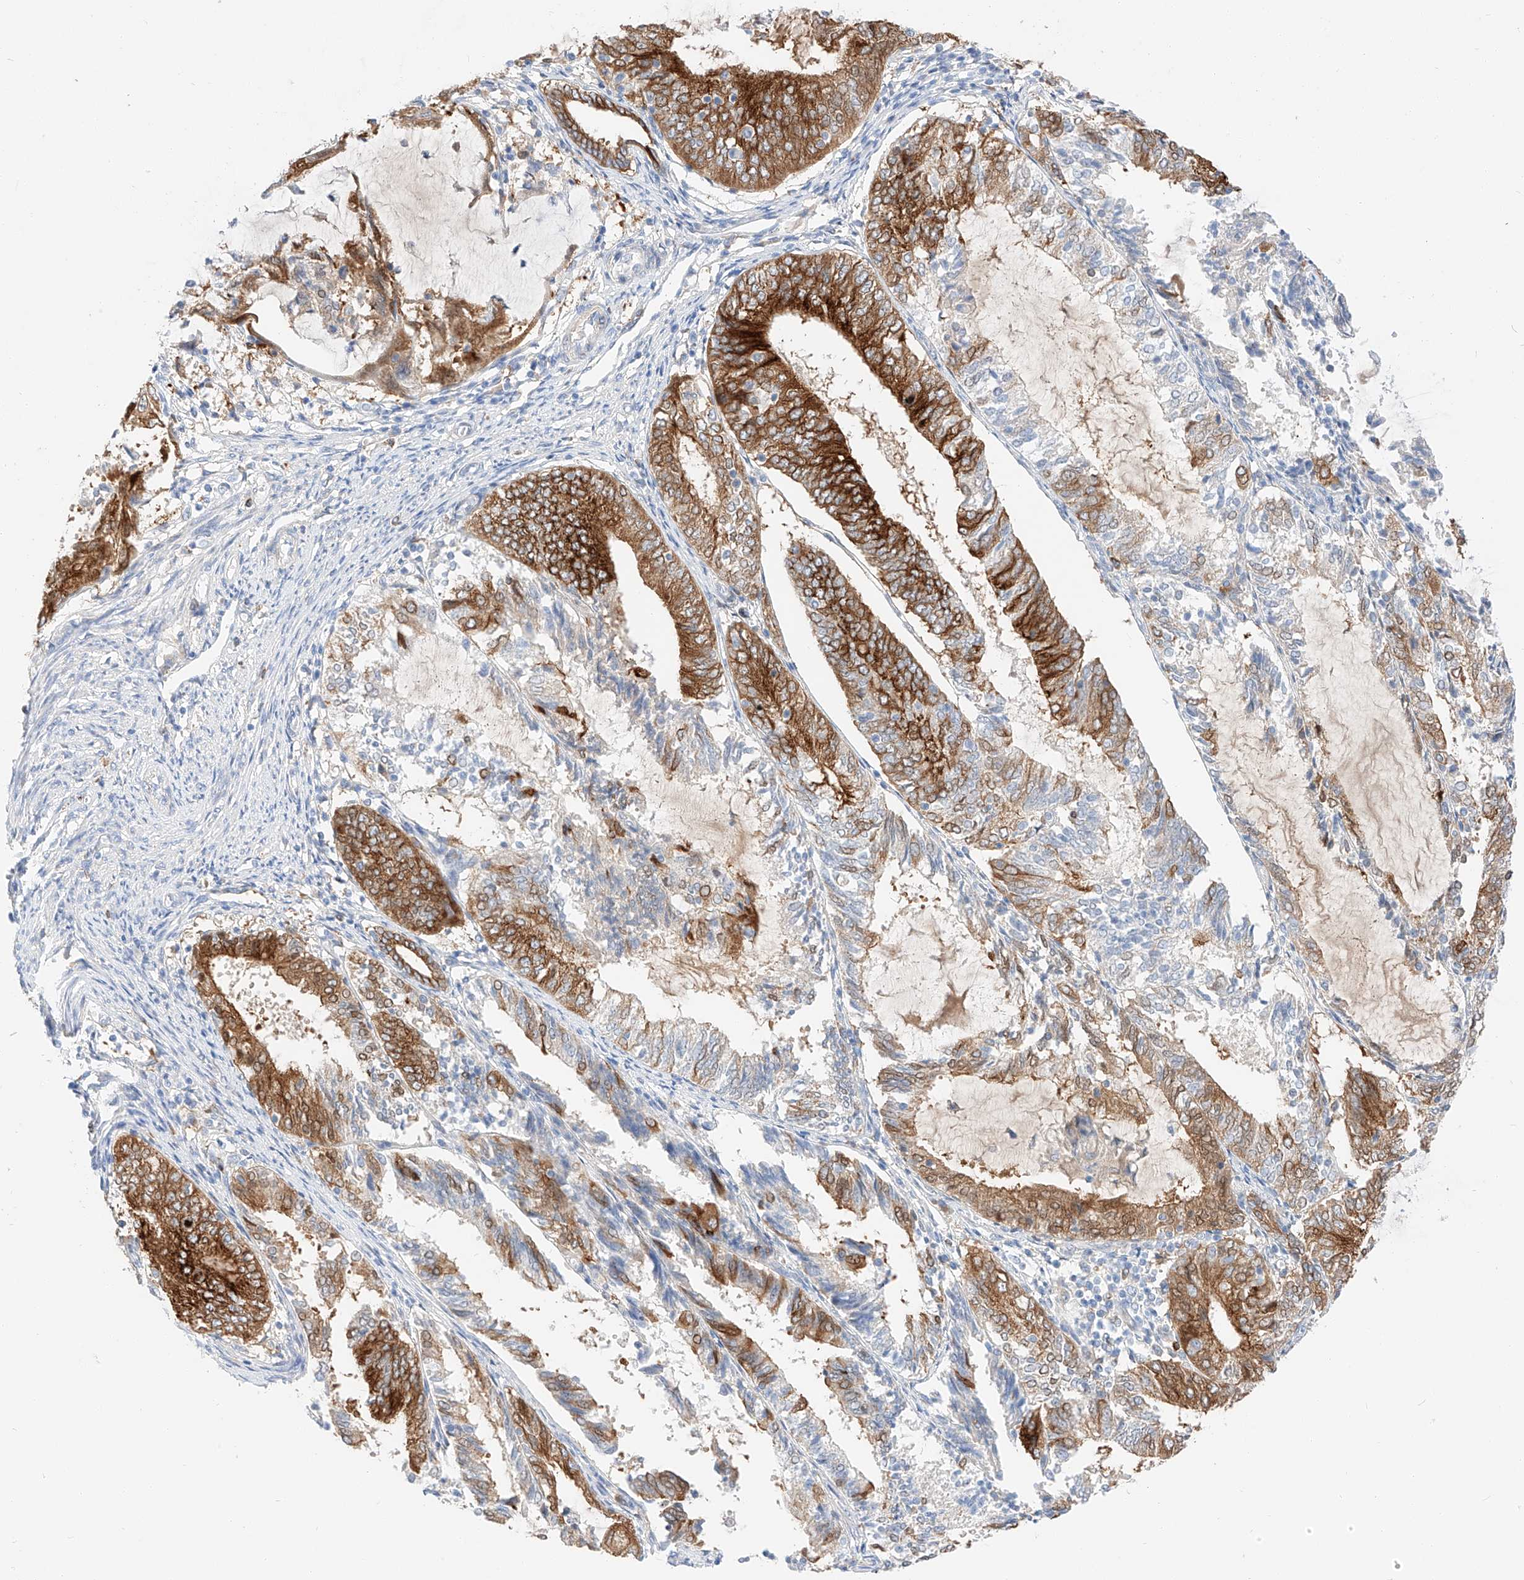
{"staining": {"intensity": "strong", "quantity": ">75%", "location": "cytoplasmic/membranous"}, "tissue": "endometrial cancer", "cell_type": "Tumor cells", "image_type": "cancer", "snomed": [{"axis": "morphology", "description": "Adenocarcinoma, NOS"}, {"axis": "topography", "description": "Endometrium"}], "caption": "IHC staining of adenocarcinoma (endometrial), which reveals high levels of strong cytoplasmic/membranous positivity in approximately >75% of tumor cells indicating strong cytoplasmic/membranous protein expression. The staining was performed using DAB (3,3'-diaminobenzidine) (brown) for protein detection and nuclei were counterstained in hematoxylin (blue).", "gene": "MAP7", "patient": {"sex": "female", "age": 81}}